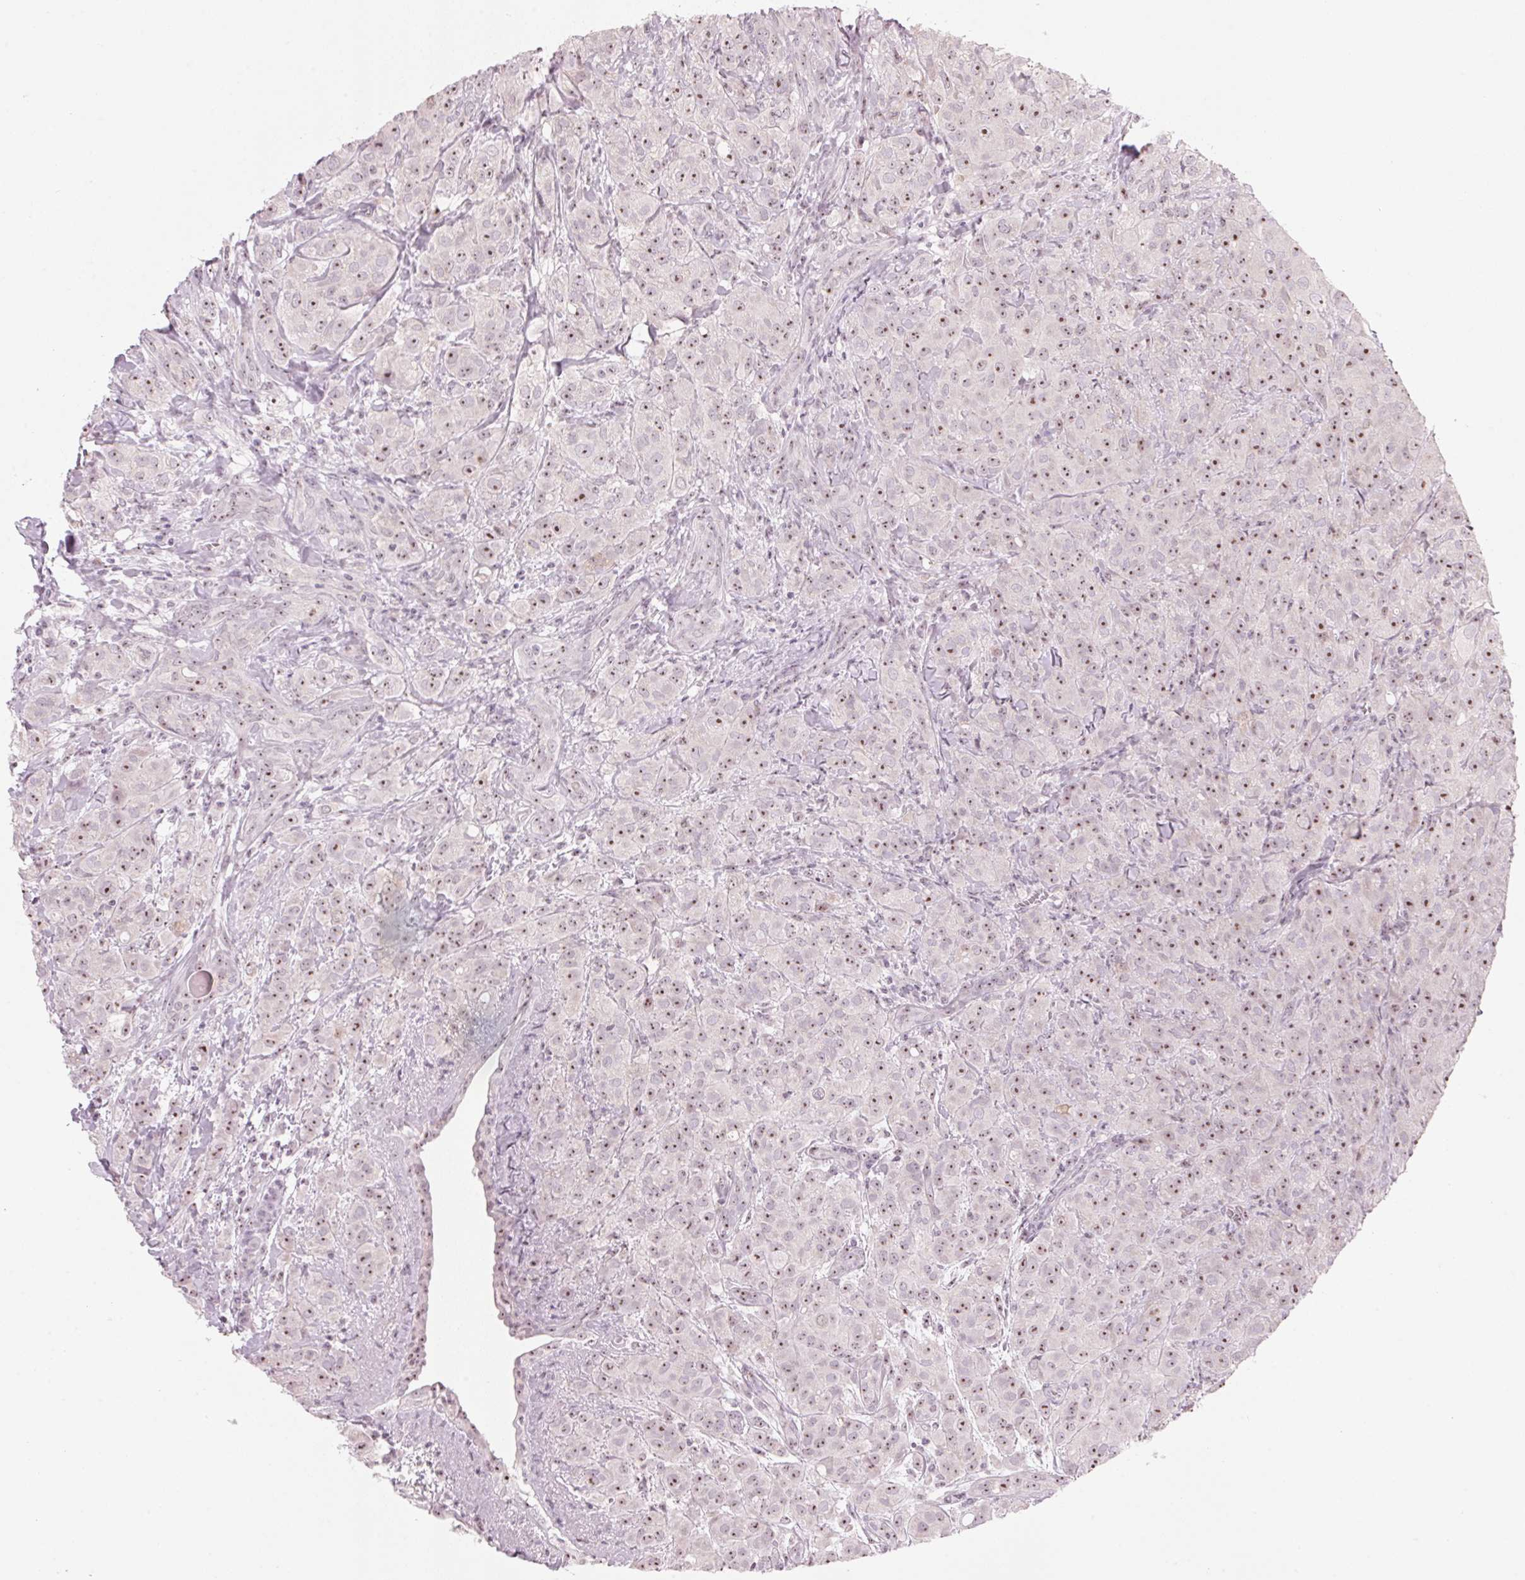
{"staining": {"intensity": "moderate", "quantity": "25%-75%", "location": "nuclear"}, "tissue": "breast cancer", "cell_type": "Tumor cells", "image_type": "cancer", "snomed": [{"axis": "morphology", "description": "Normal tissue, NOS"}, {"axis": "morphology", "description": "Duct carcinoma"}, {"axis": "topography", "description": "Breast"}], "caption": "The image displays immunohistochemical staining of breast cancer (intraductal carcinoma). There is moderate nuclear staining is seen in approximately 25%-75% of tumor cells.", "gene": "DNTTIP2", "patient": {"sex": "female", "age": 43}}